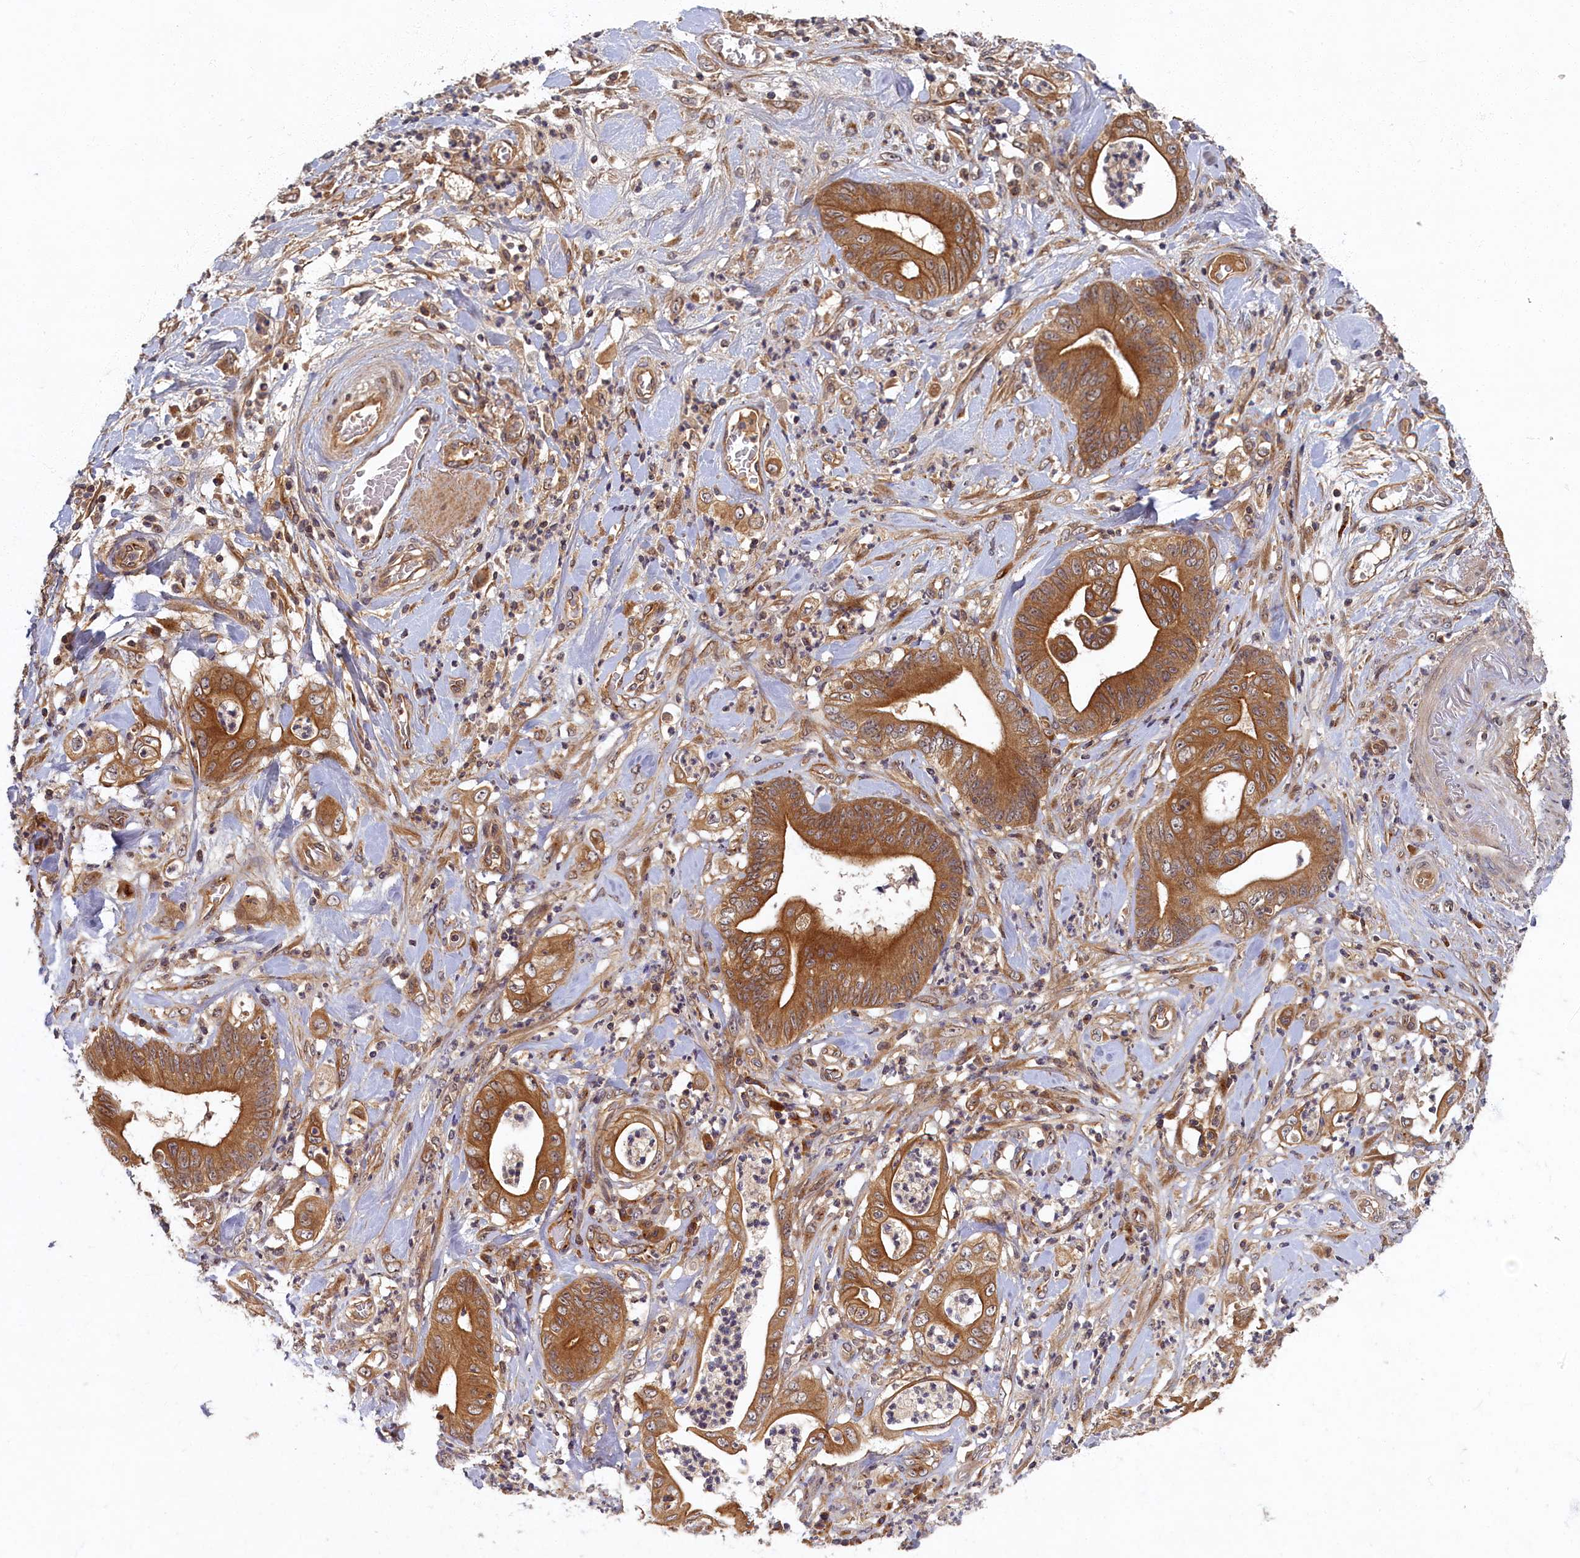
{"staining": {"intensity": "moderate", "quantity": ">75%", "location": "cytoplasmic/membranous"}, "tissue": "stomach cancer", "cell_type": "Tumor cells", "image_type": "cancer", "snomed": [{"axis": "morphology", "description": "Adenocarcinoma, NOS"}, {"axis": "topography", "description": "Stomach"}], "caption": "A brown stain shows moderate cytoplasmic/membranous positivity of a protein in stomach cancer (adenocarcinoma) tumor cells.", "gene": "BICD1", "patient": {"sex": "female", "age": 73}}